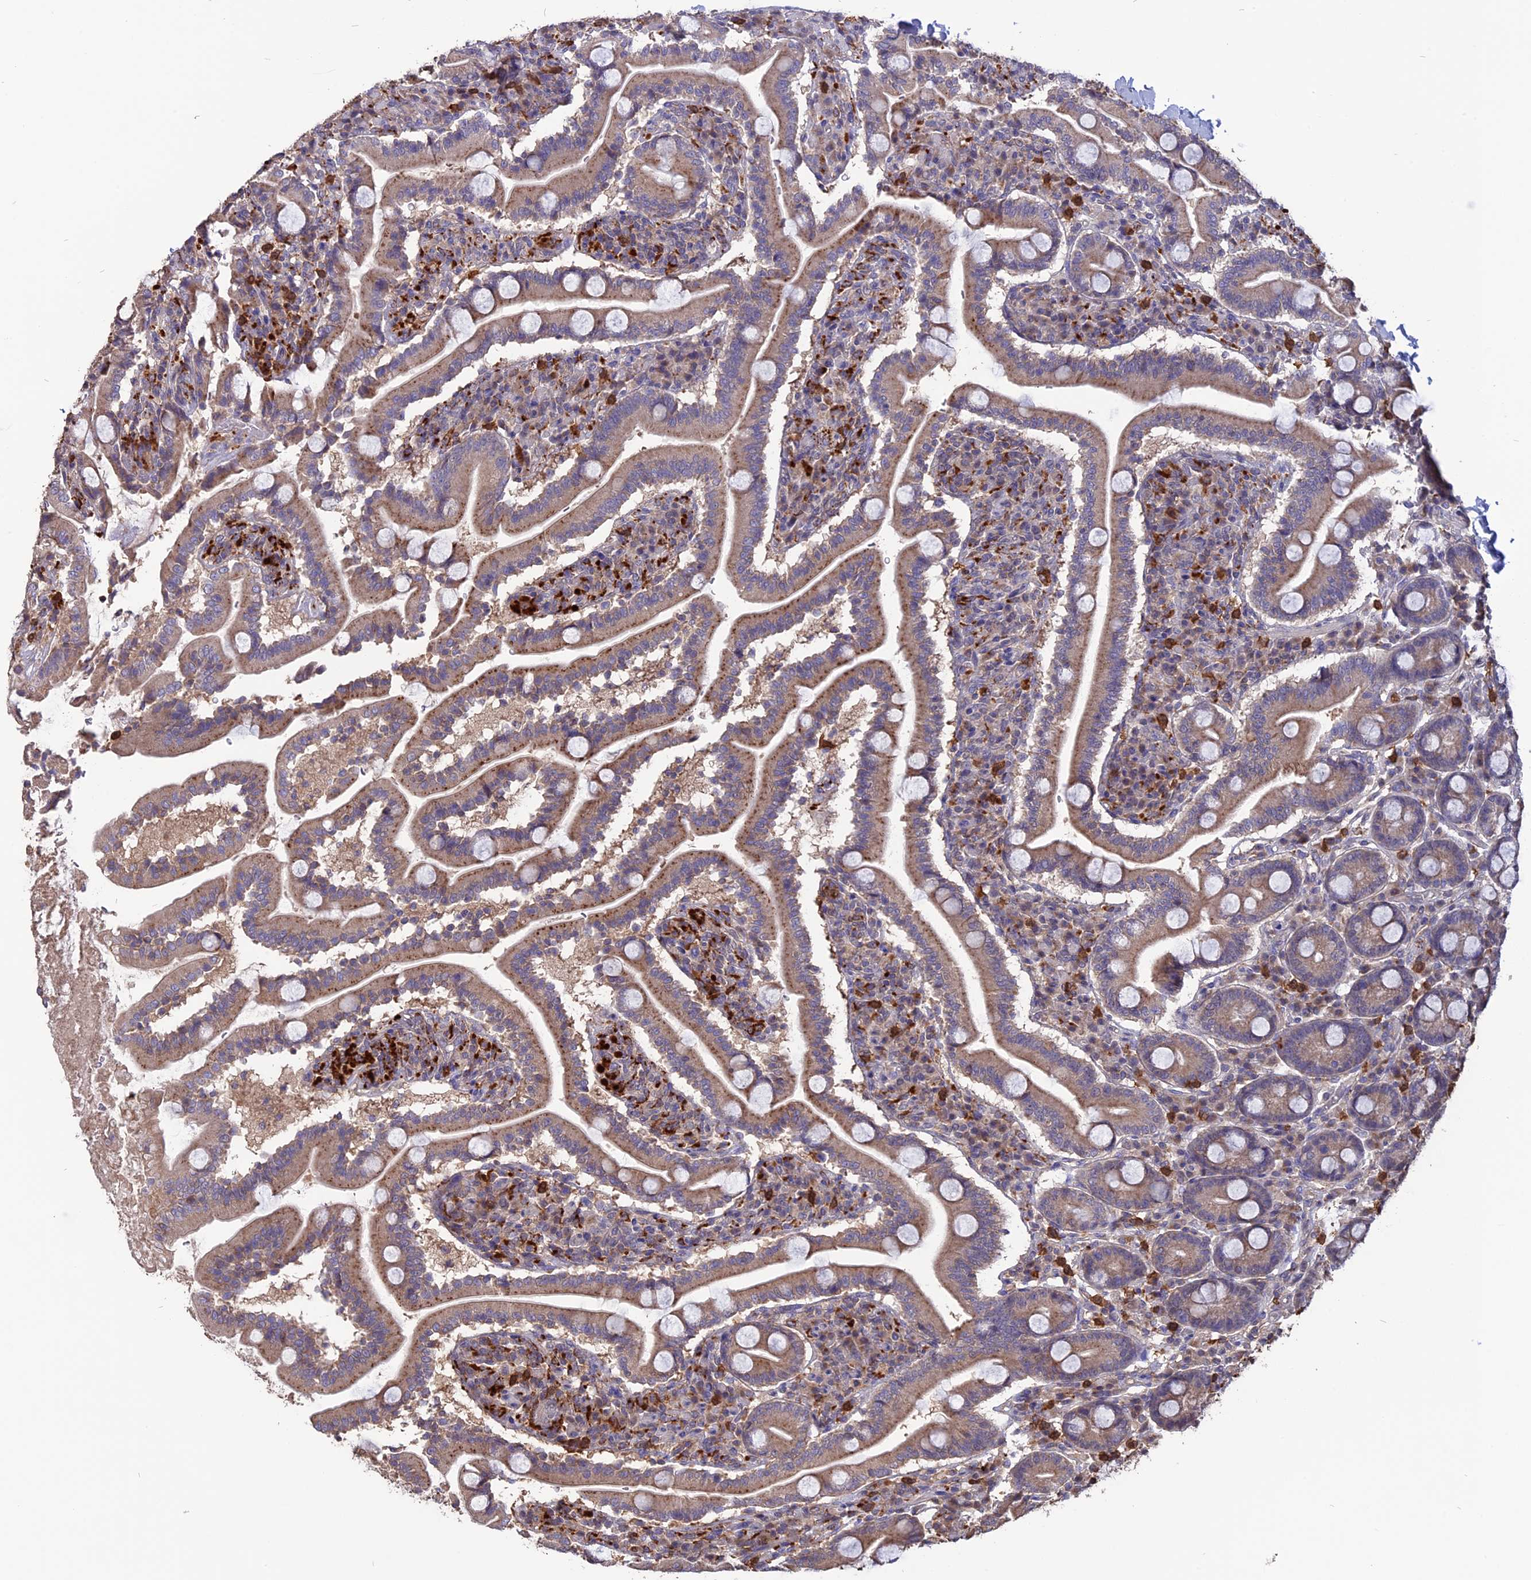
{"staining": {"intensity": "moderate", "quantity": ">75%", "location": "cytoplasmic/membranous"}, "tissue": "duodenum", "cell_type": "Glandular cells", "image_type": "normal", "snomed": [{"axis": "morphology", "description": "Normal tissue, NOS"}, {"axis": "topography", "description": "Duodenum"}], "caption": "Glandular cells exhibit moderate cytoplasmic/membranous expression in about >75% of cells in normal duodenum.", "gene": "CARMIL2", "patient": {"sex": "male", "age": 35}}